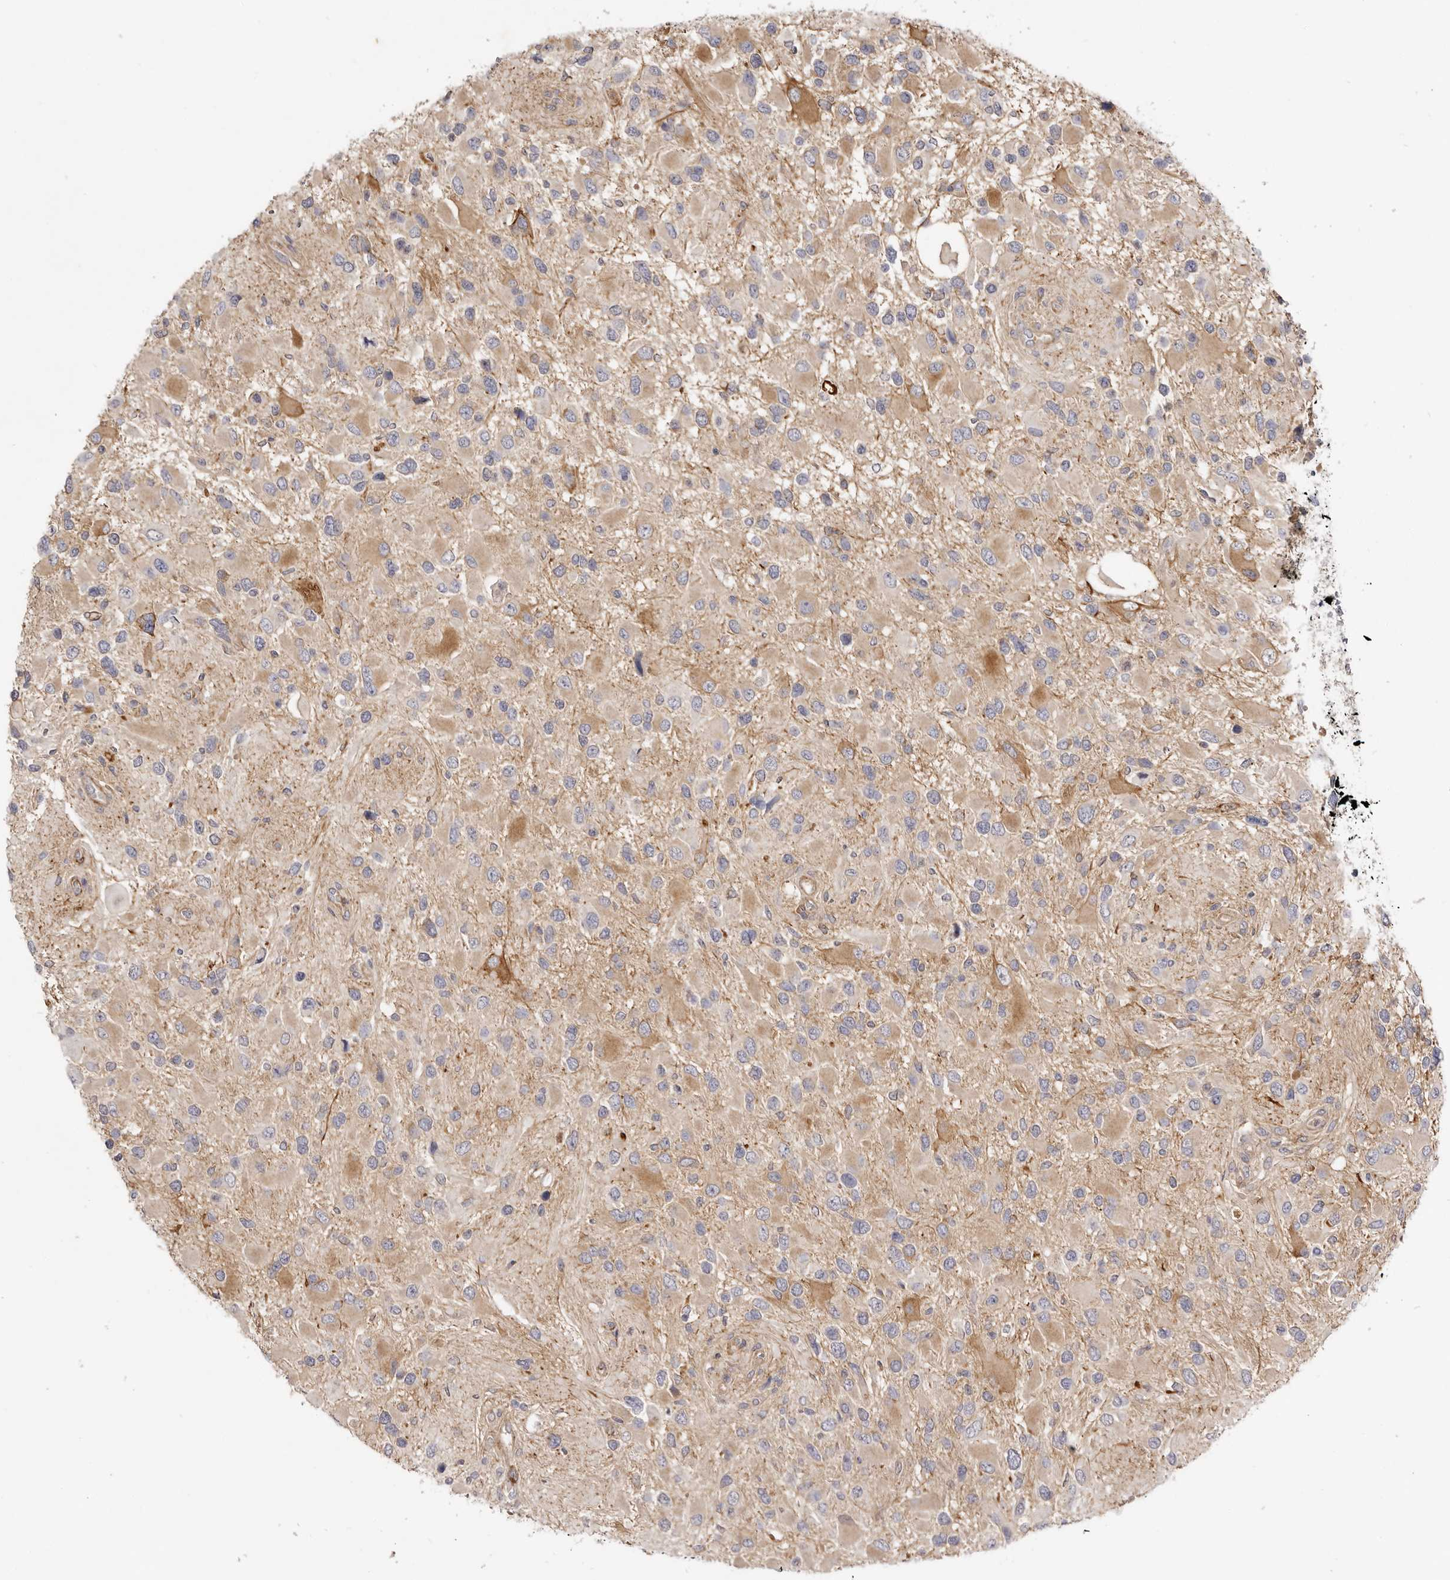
{"staining": {"intensity": "negative", "quantity": "none", "location": "none"}, "tissue": "glioma", "cell_type": "Tumor cells", "image_type": "cancer", "snomed": [{"axis": "morphology", "description": "Glioma, malignant, High grade"}, {"axis": "topography", "description": "Brain"}], "caption": "Immunohistochemistry histopathology image of malignant glioma (high-grade) stained for a protein (brown), which demonstrates no expression in tumor cells. (DAB immunohistochemistry (IHC) with hematoxylin counter stain).", "gene": "ADAMTS9", "patient": {"sex": "male", "age": 53}}